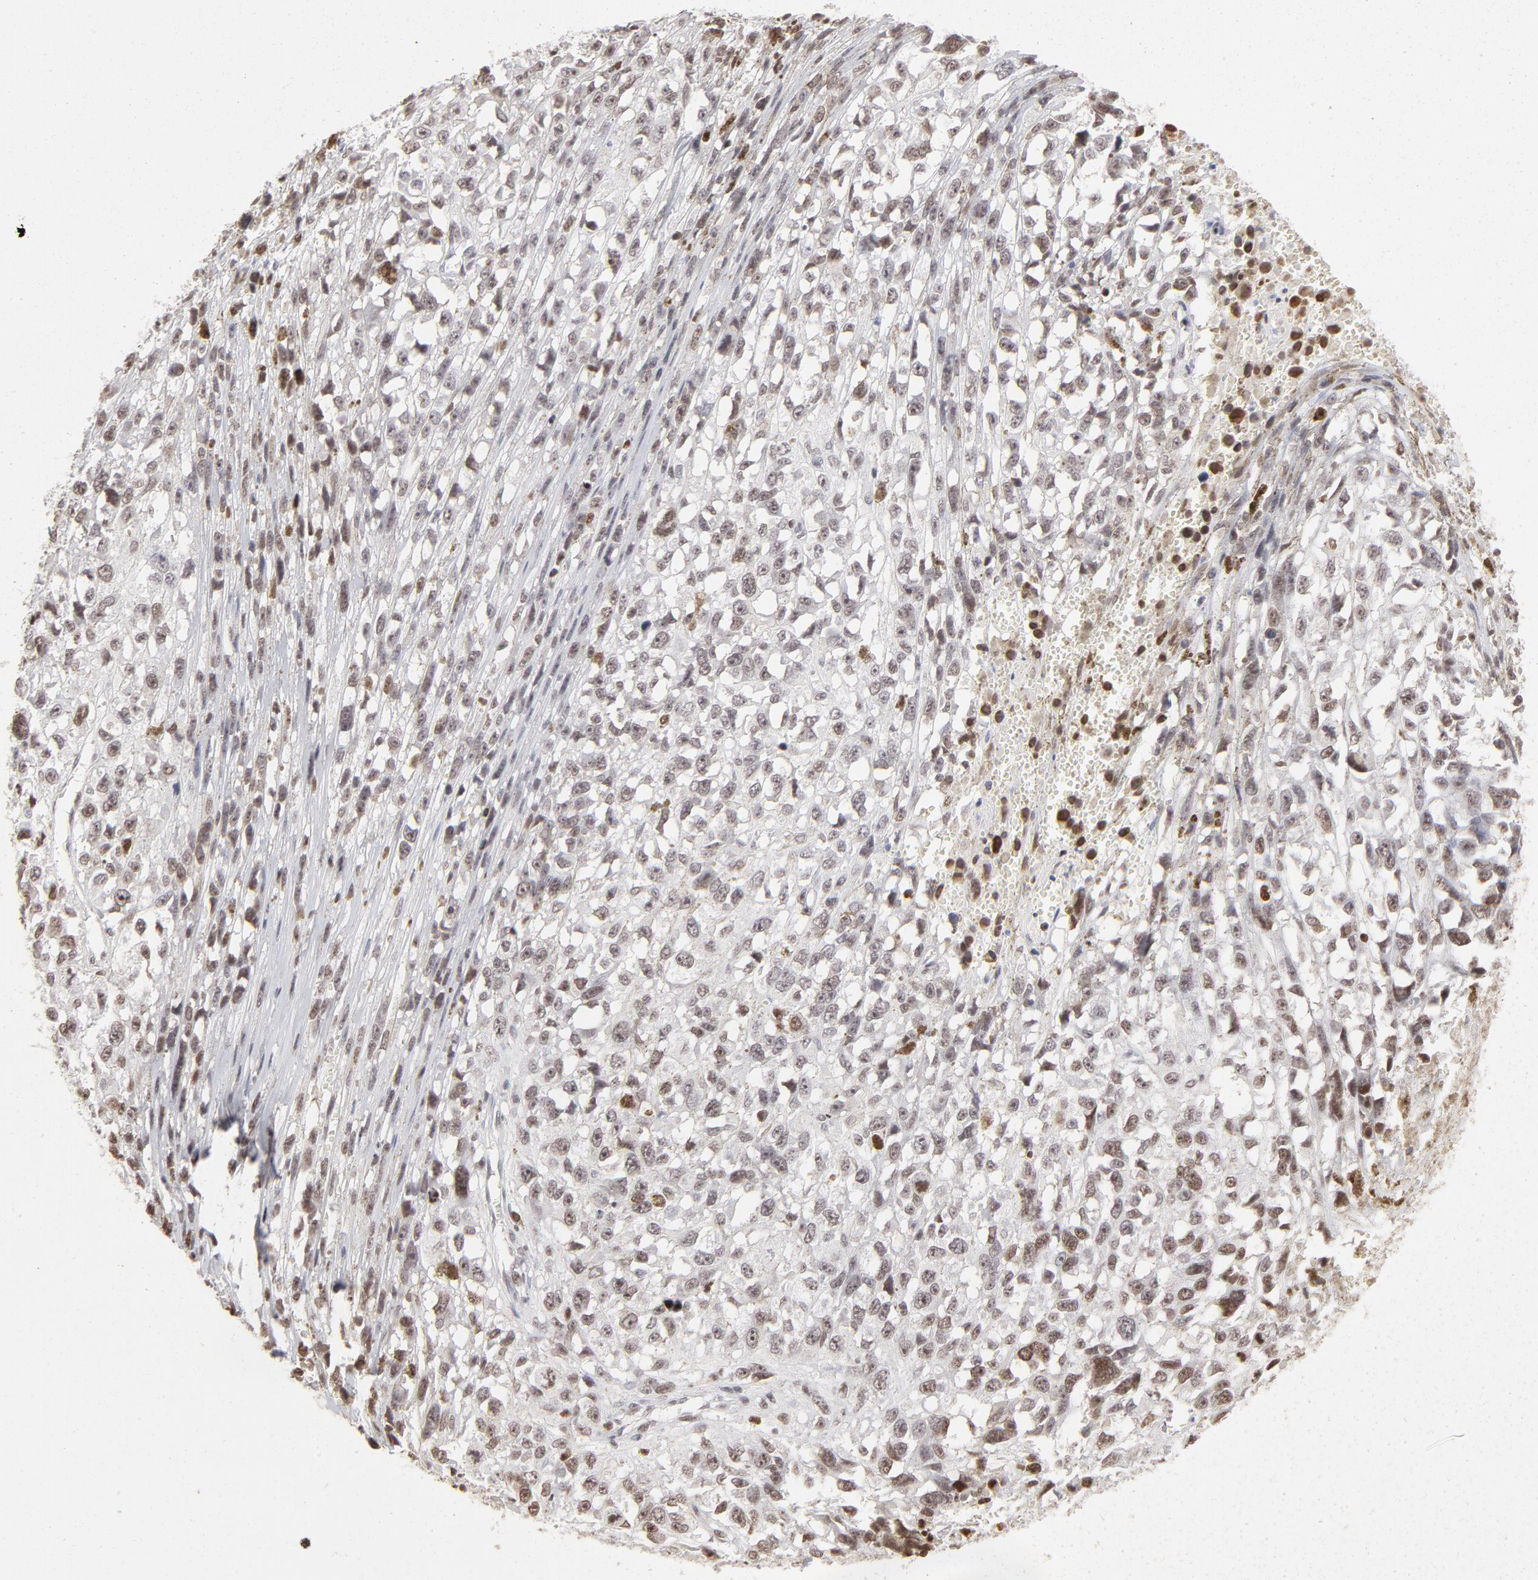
{"staining": {"intensity": "weak", "quantity": "<25%", "location": "nuclear"}, "tissue": "melanoma", "cell_type": "Tumor cells", "image_type": "cancer", "snomed": [{"axis": "morphology", "description": "Malignant melanoma, Metastatic site"}, {"axis": "topography", "description": "Lymph node"}], "caption": "This micrograph is of melanoma stained with IHC to label a protein in brown with the nuclei are counter-stained blue. There is no staining in tumor cells.", "gene": "PARP1", "patient": {"sex": "male", "age": 59}}